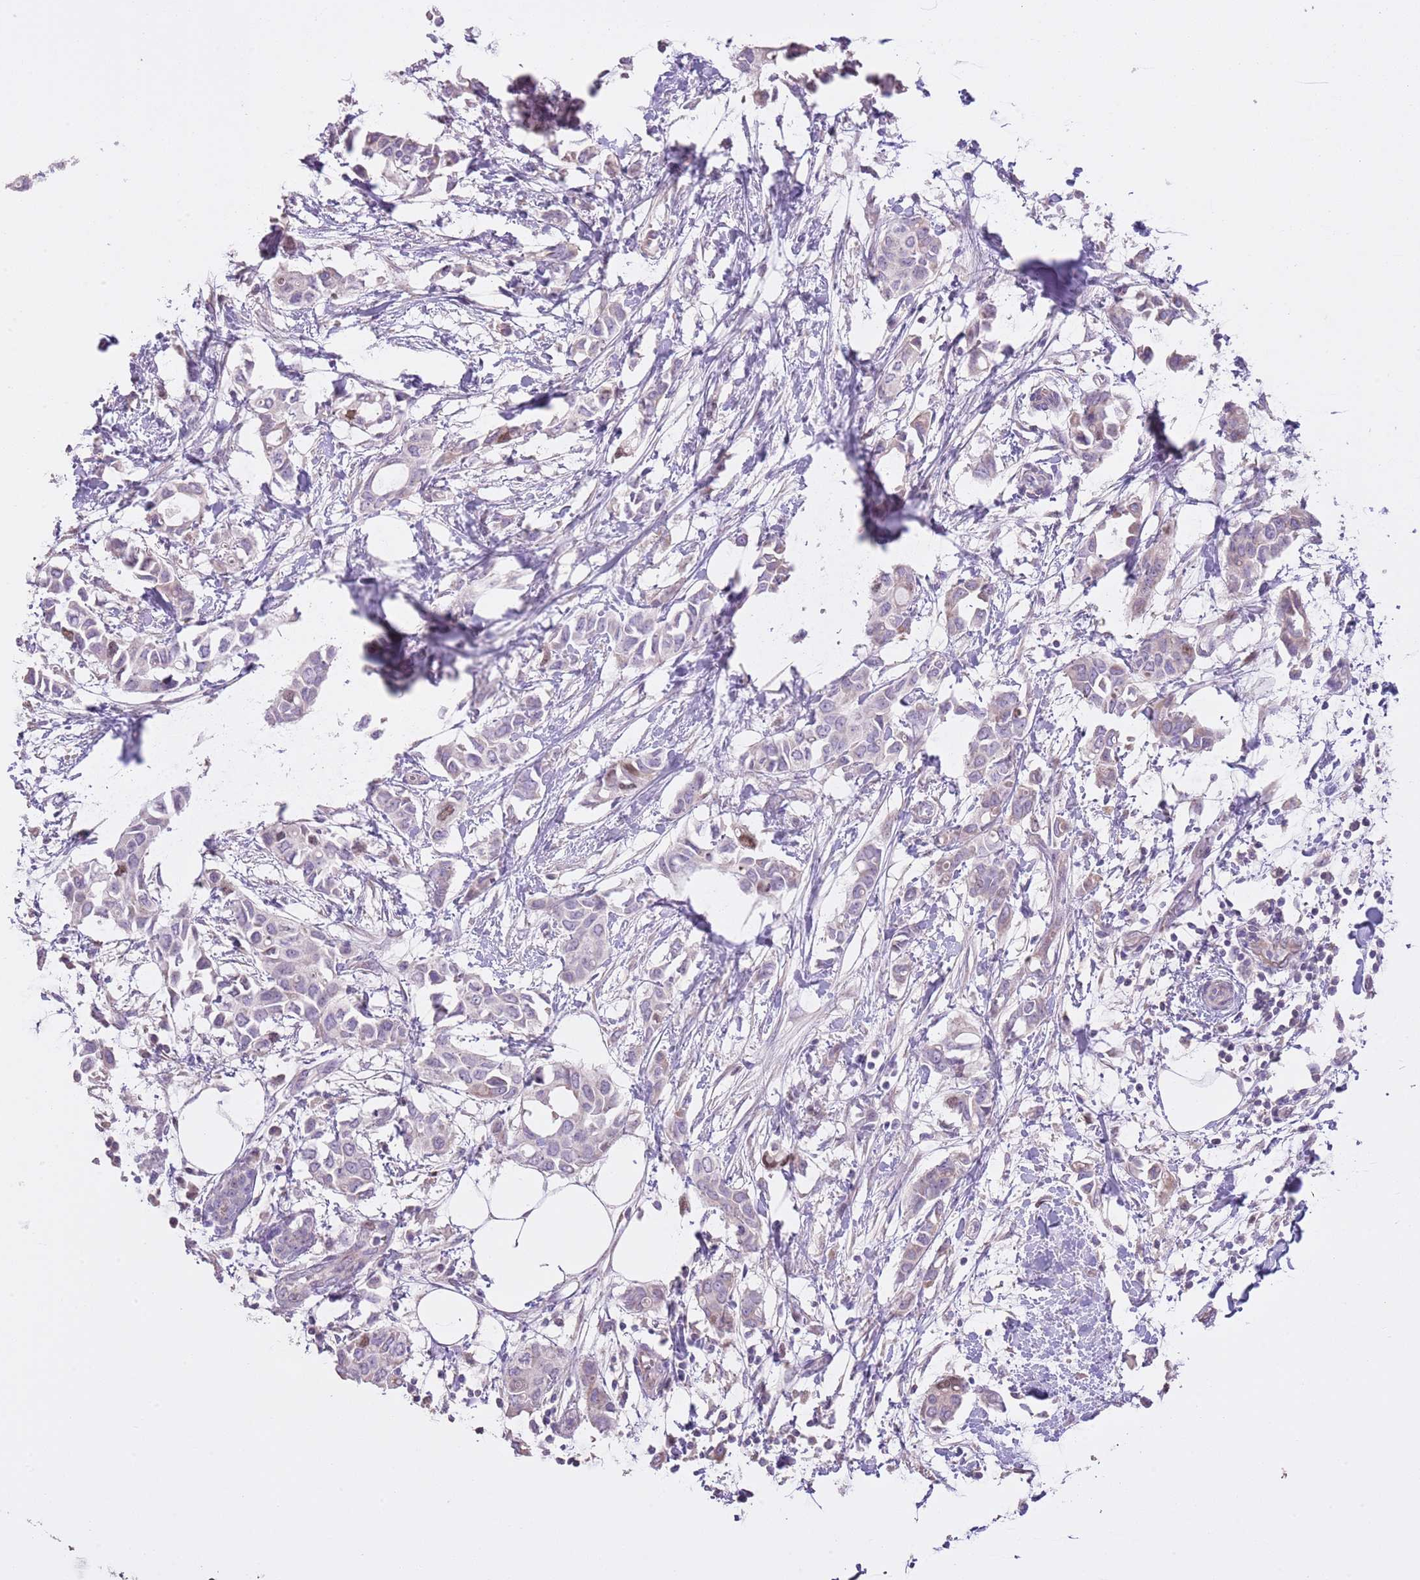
{"staining": {"intensity": "negative", "quantity": "none", "location": "none"}, "tissue": "breast cancer", "cell_type": "Tumor cells", "image_type": "cancer", "snomed": [{"axis": "morphology", "description": "Duct carcinoma"}, {"axis": "topography", "description": "Breast"}], "caption": "High power microscopy histopathology image of an immunohistochemistry photomicrograph of intraductal carcinoma (breast), revealing no significant positivity in tumor cells.", "gene": "GMNN", "patient": {"sex": "female", "age": 41}}